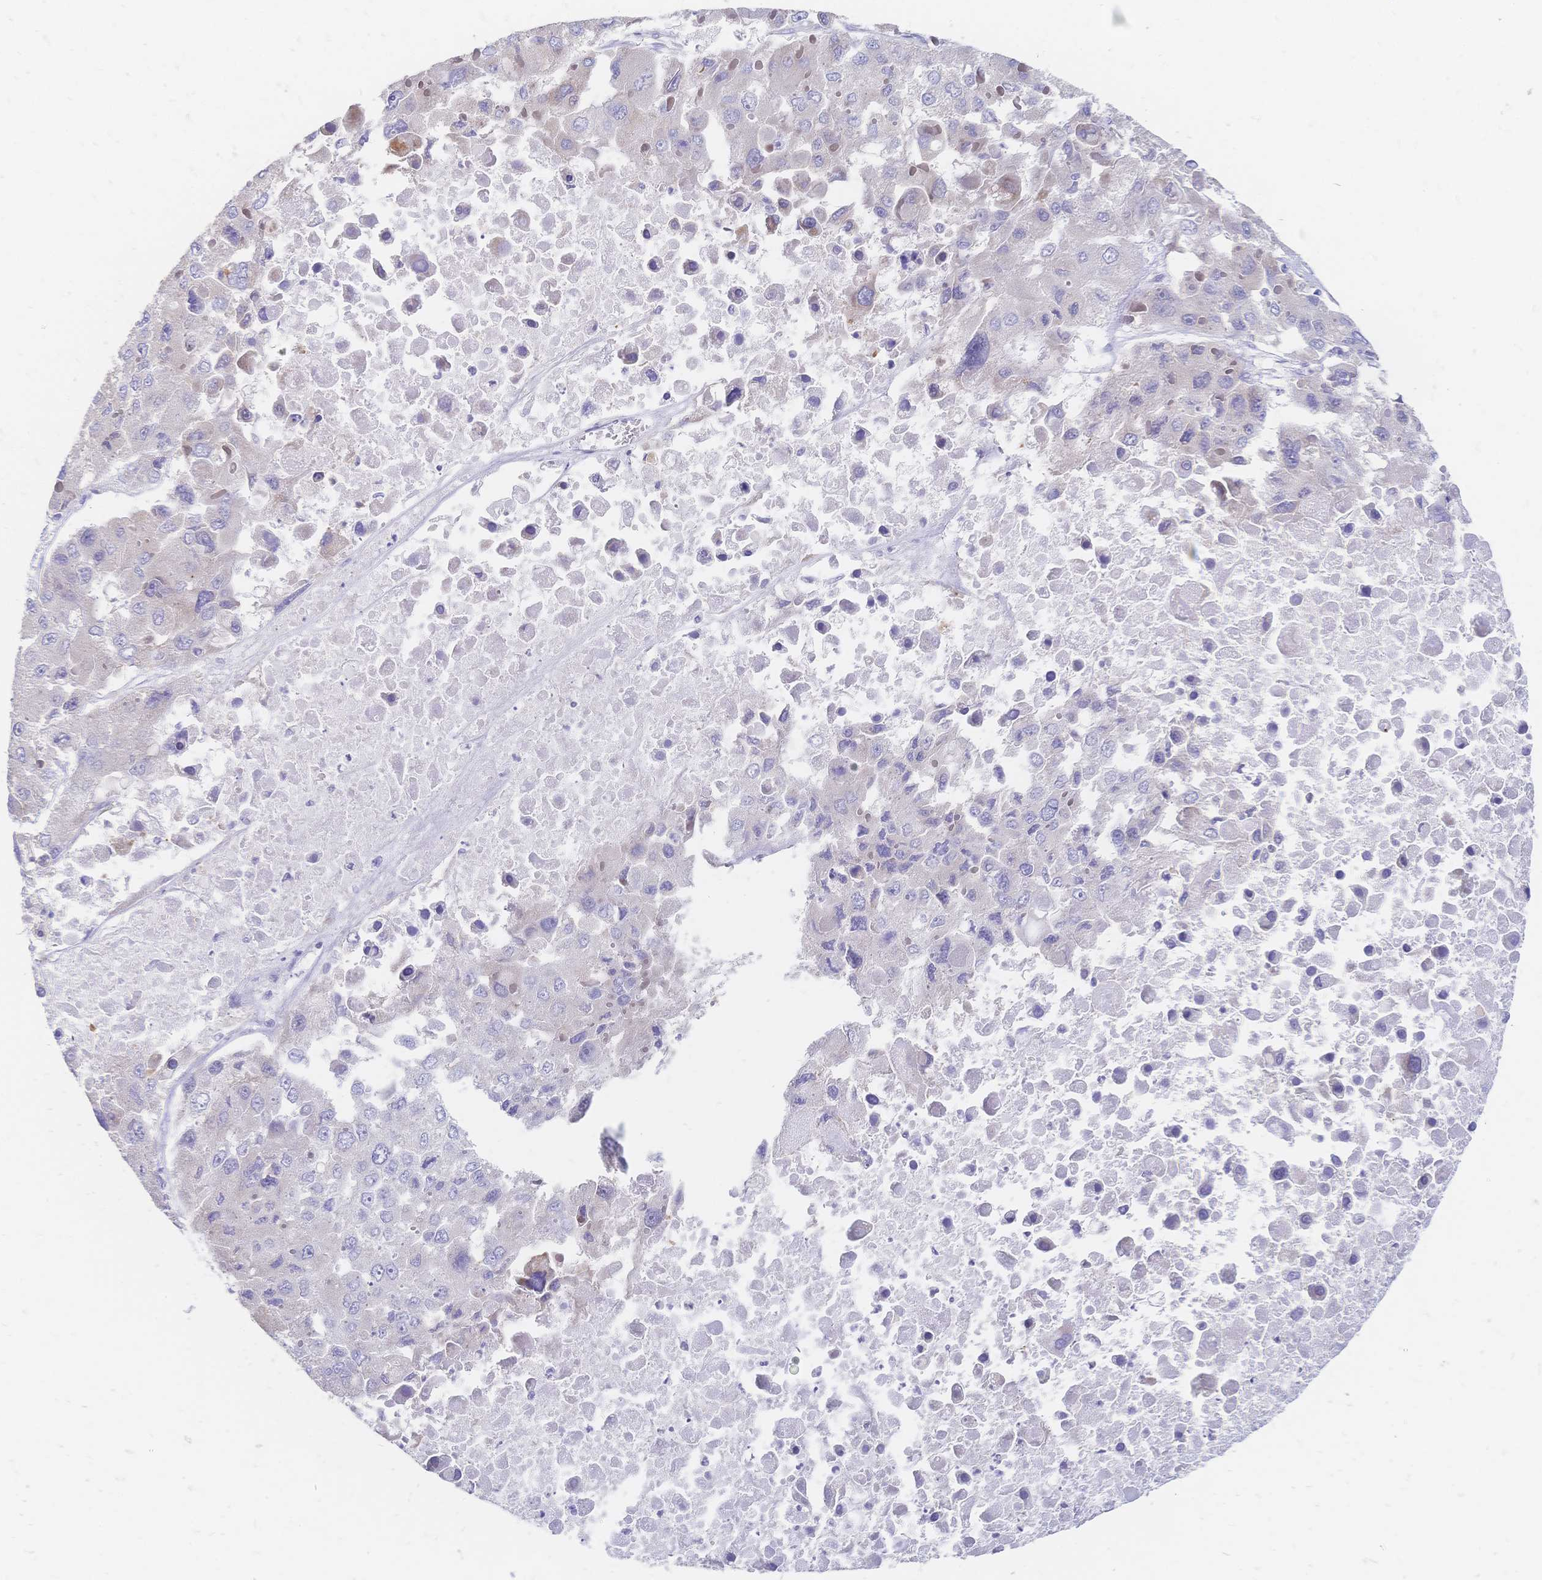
{"staining": {"intensity": "negative", "quantity": "none", "location": "none"}, "tissue": "liver cancer", "cell_type": "Tumor cells", "image_type": "cancer", "snomed": [{"axis": "morphology", "description": "Carcinoma, Hepatocellular, NOS"}, {"axis": "topography", "description": "Liver"}], "caption": "Tumor cells are negative for protein expression in human hepatocellular carcinoma (liver).", "gene": "VWC2L", "patient": {"sex": "female", "age": 41}}